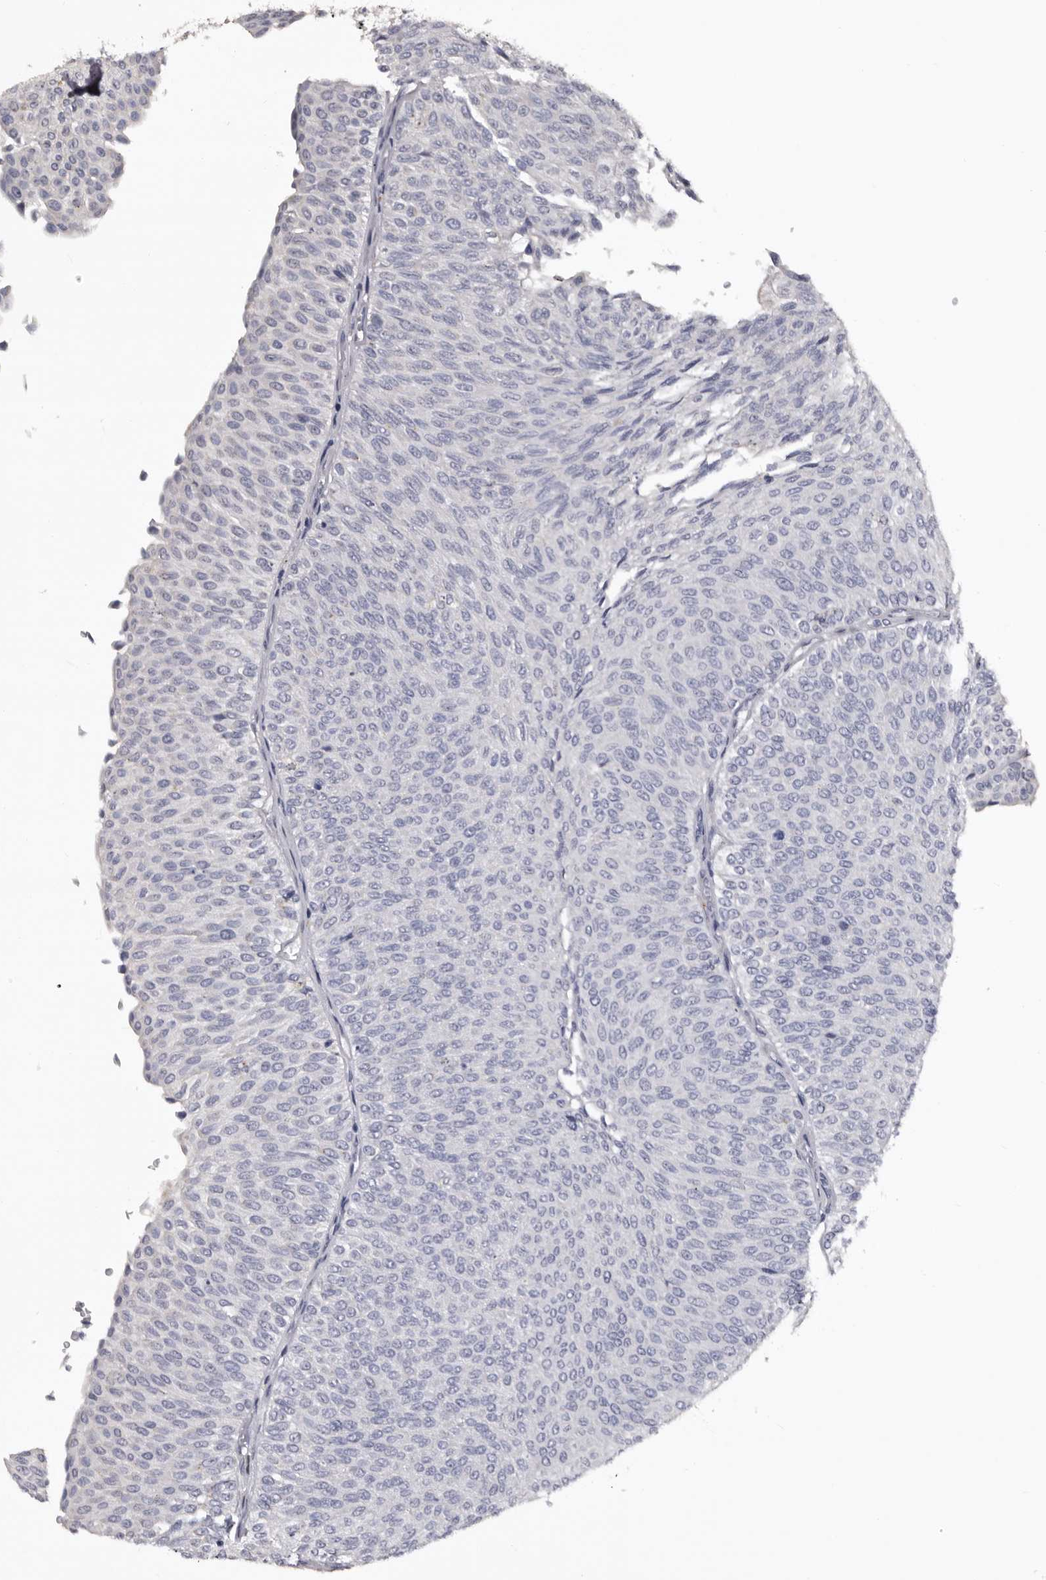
{"staining": {"intensity": "negative", "quantity": "none", "location": "none"}, "tissue": "urothelial cancer", "cell_type": "Tumor cells", "image_type": "cancer", "snomed": [{"axis": "morphology", "description": "Urothelial carcinoma, Low grade"}, {"axis": "topography", "description": "Urinary bladder"}], "caption": "An immunohistochemistry (IHC) photomicrograph of urothelial carcinoma (low-grade) is shown. There is no staining in tumor cells of urothelial carcinoma (low-grade).", "gene": "SLC10A4", "patient": {"sex": "male", "age": 78}}